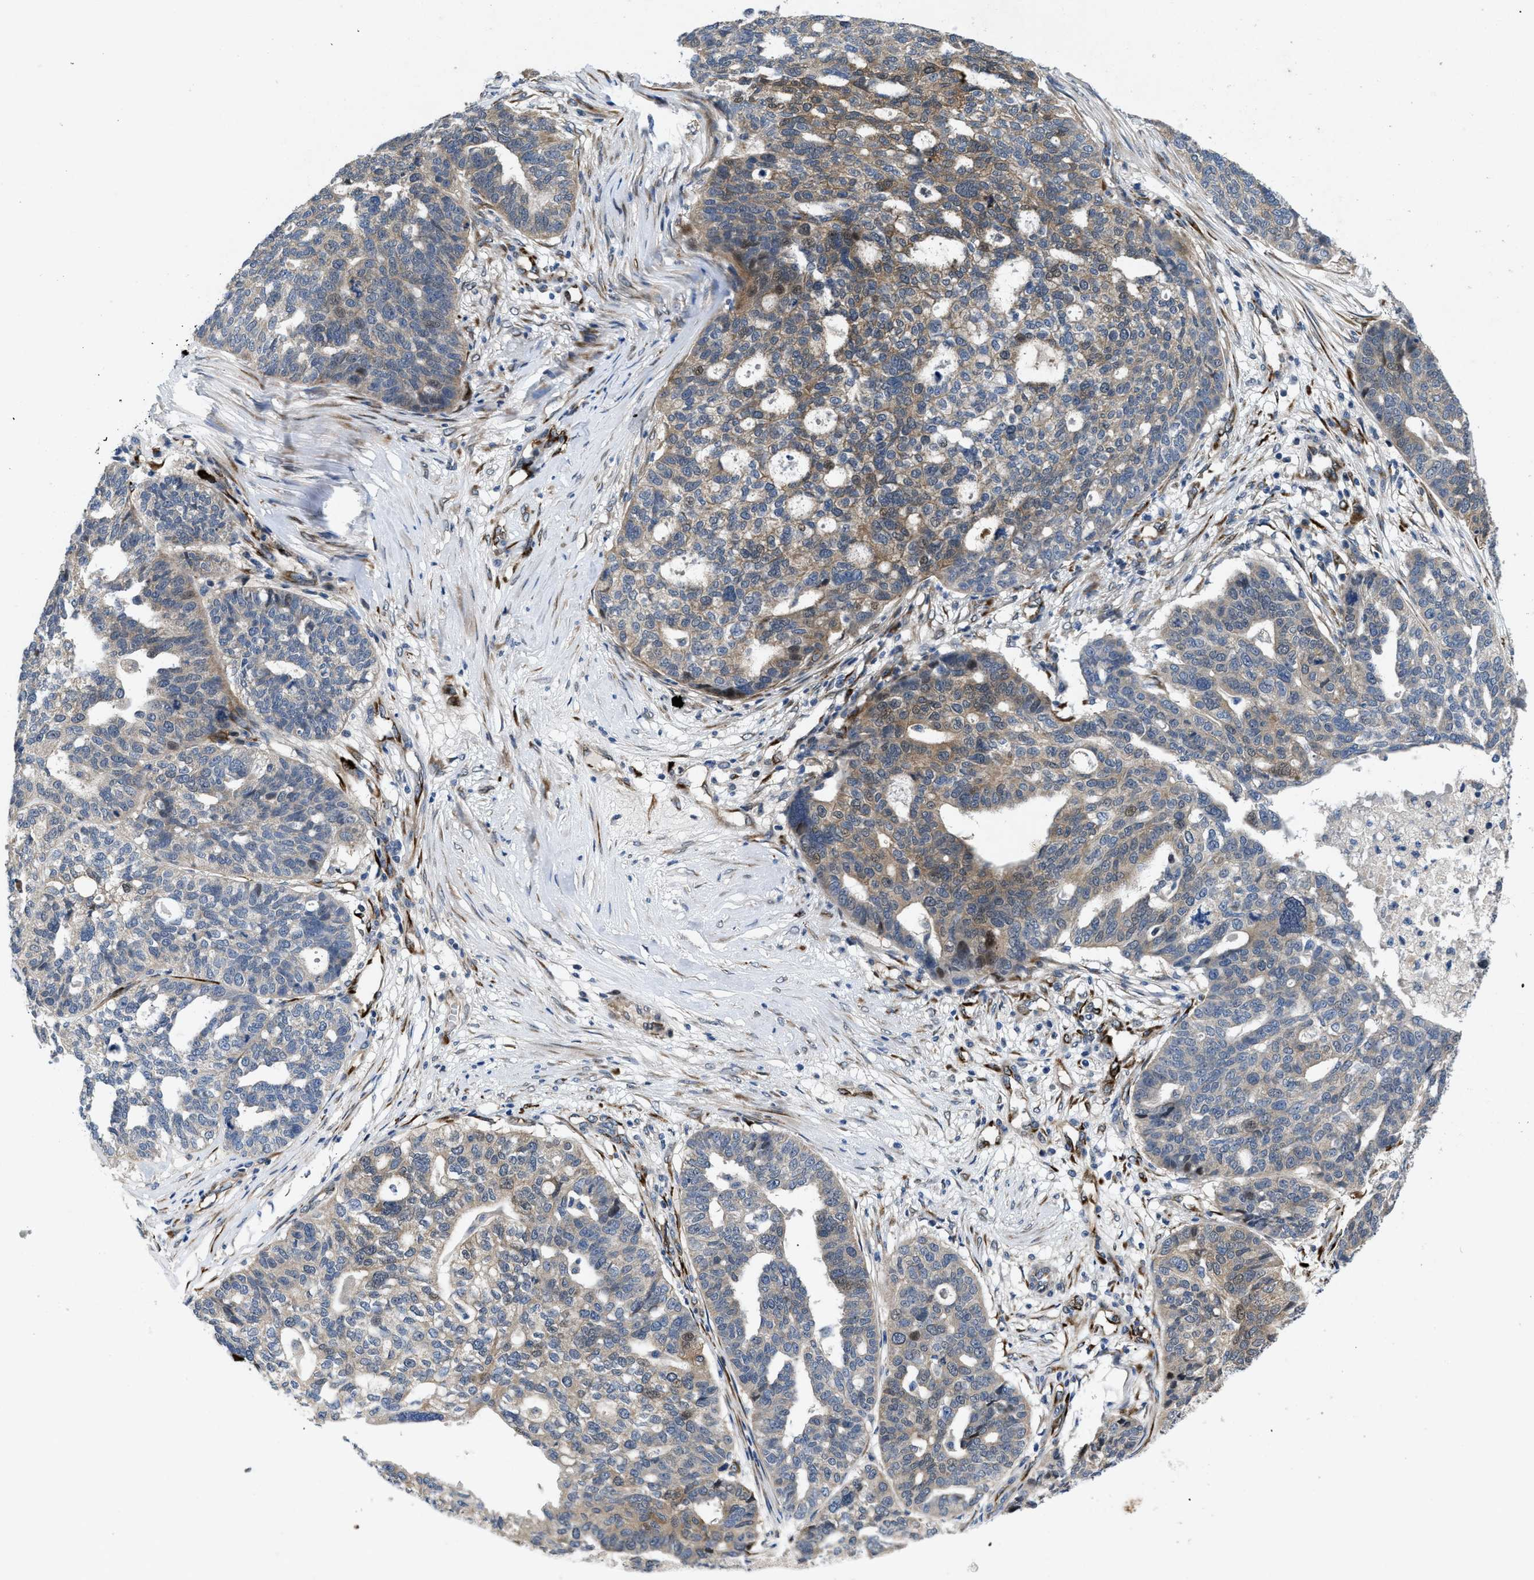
{"staining": {"intensity": "moderate", "quantity": "<25%", "location": "cytoplasmic/membranous,nuclear"}, "tissue": "ovarian cancer", "cell_type": "Tumor cells", "image_type": "cancer", "snomed": [{"axis": "morphology", "description": "Cystadenocarcinoma, serous, NOS"}, {"axis": "topography", "description": "Ovary"}], "caption": "Immunohistochemistry of serous cystadenocarcinoma (ovarian) exhibits low levels of moderate cytoplasmic/membranous and nuclear positivity in approximately <25% of tumor cells. The staining is performed using DAB brown chromogen to label protein expression. The nuclei are counter-stained blue using hematoxylin.", "gene": "HSPA12B", "patient": {"sex": "female", "age": 59}}